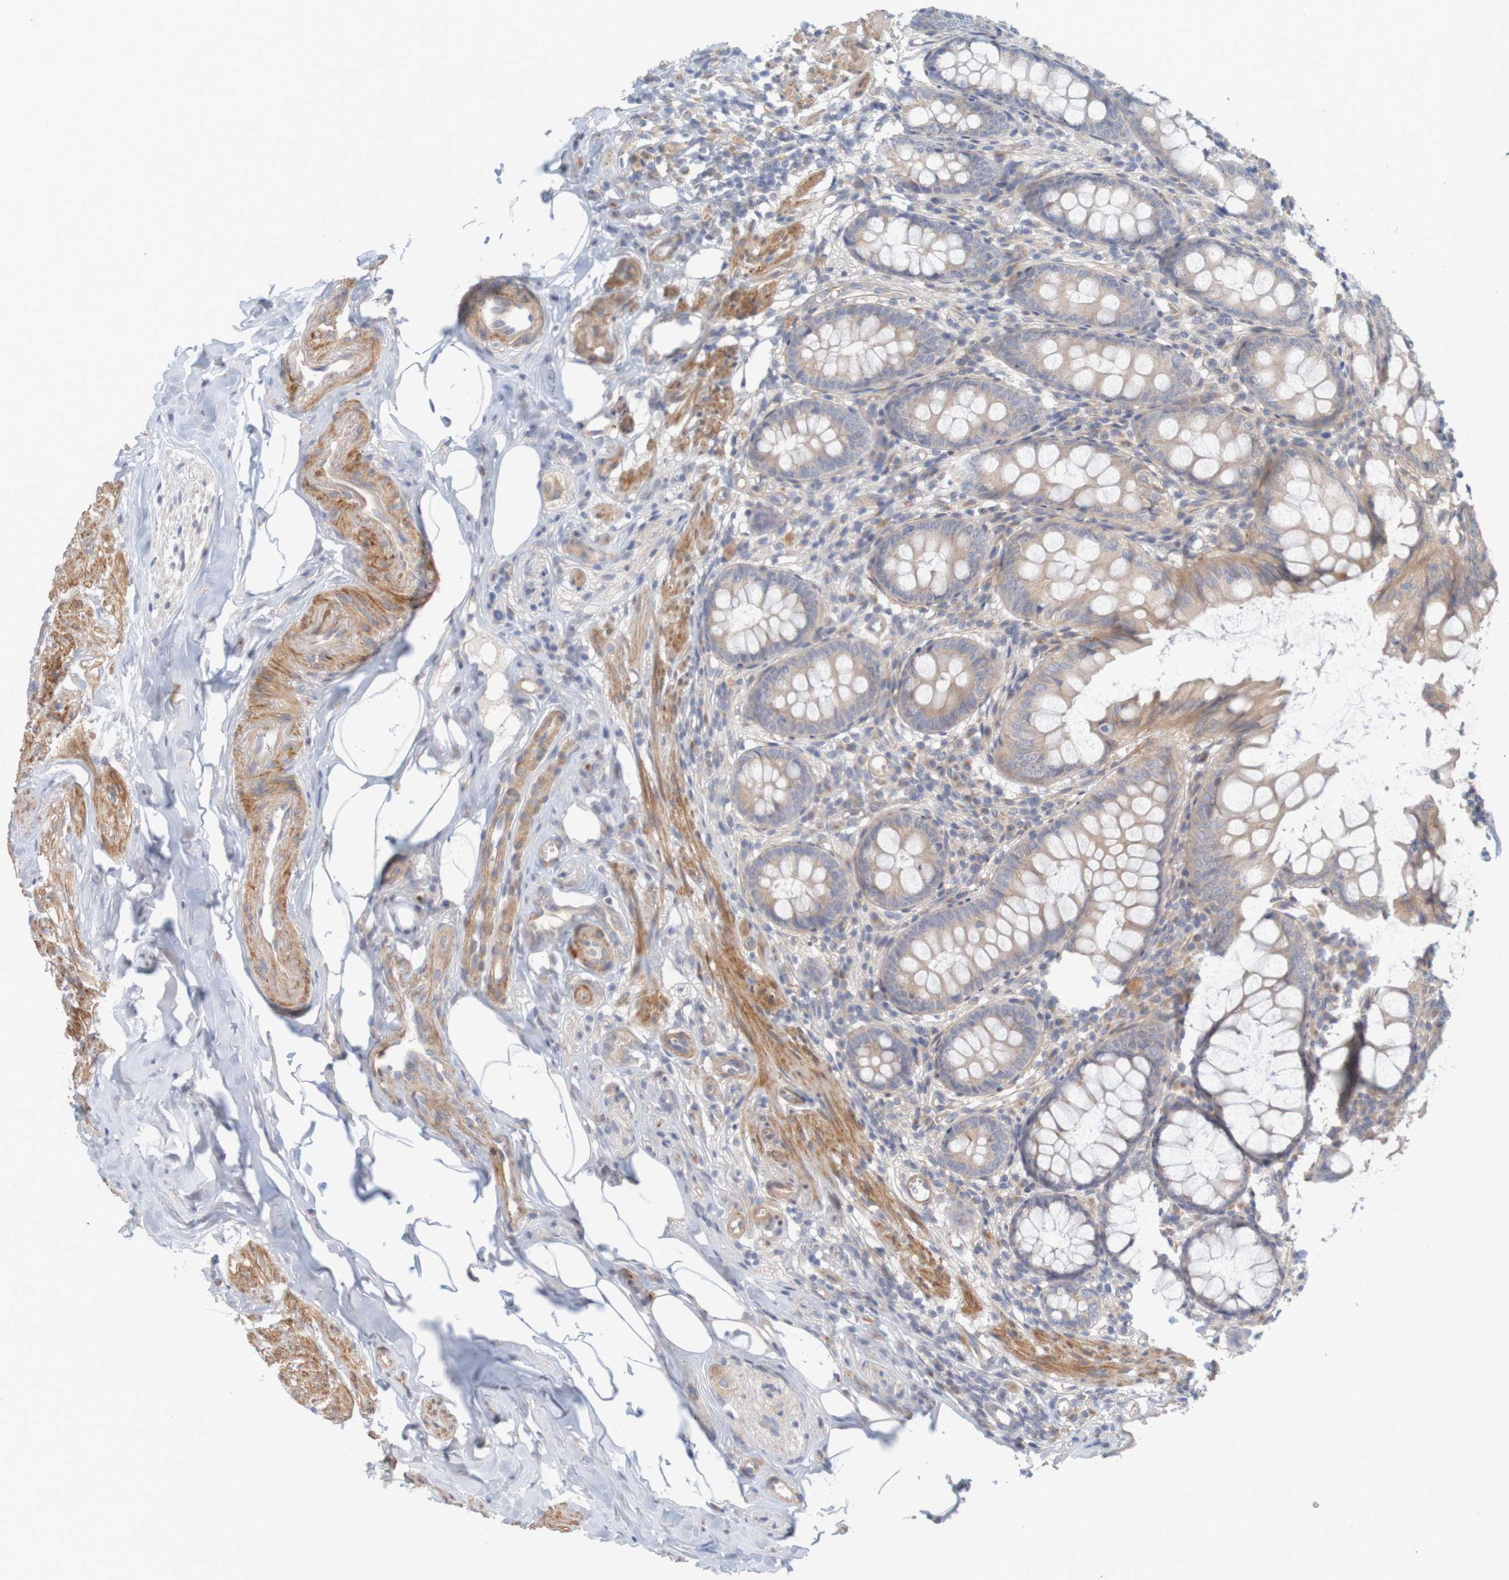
{"staining": {"intensity": "weak", "quantity": ">75%", "location": "cytoplasmic/membranous"}, "tissue": "appendix", "cell_type": "Glandular cells", "image_type": "normal", "snomed": [{"axis": "morphology", "description": "Normal tissue, NOS"}, {"axis": "topography", "description": "Appendix"}], "caption": "Immunohistochemistry histopathology image of benign appendix stained for a protein (brown), which displays low levels of weak cytoplasmic/membranous positivity in approximately >75% of glandular cells.", "gene": "KRT23", "patient": {"sex": "female", "age": 77}}